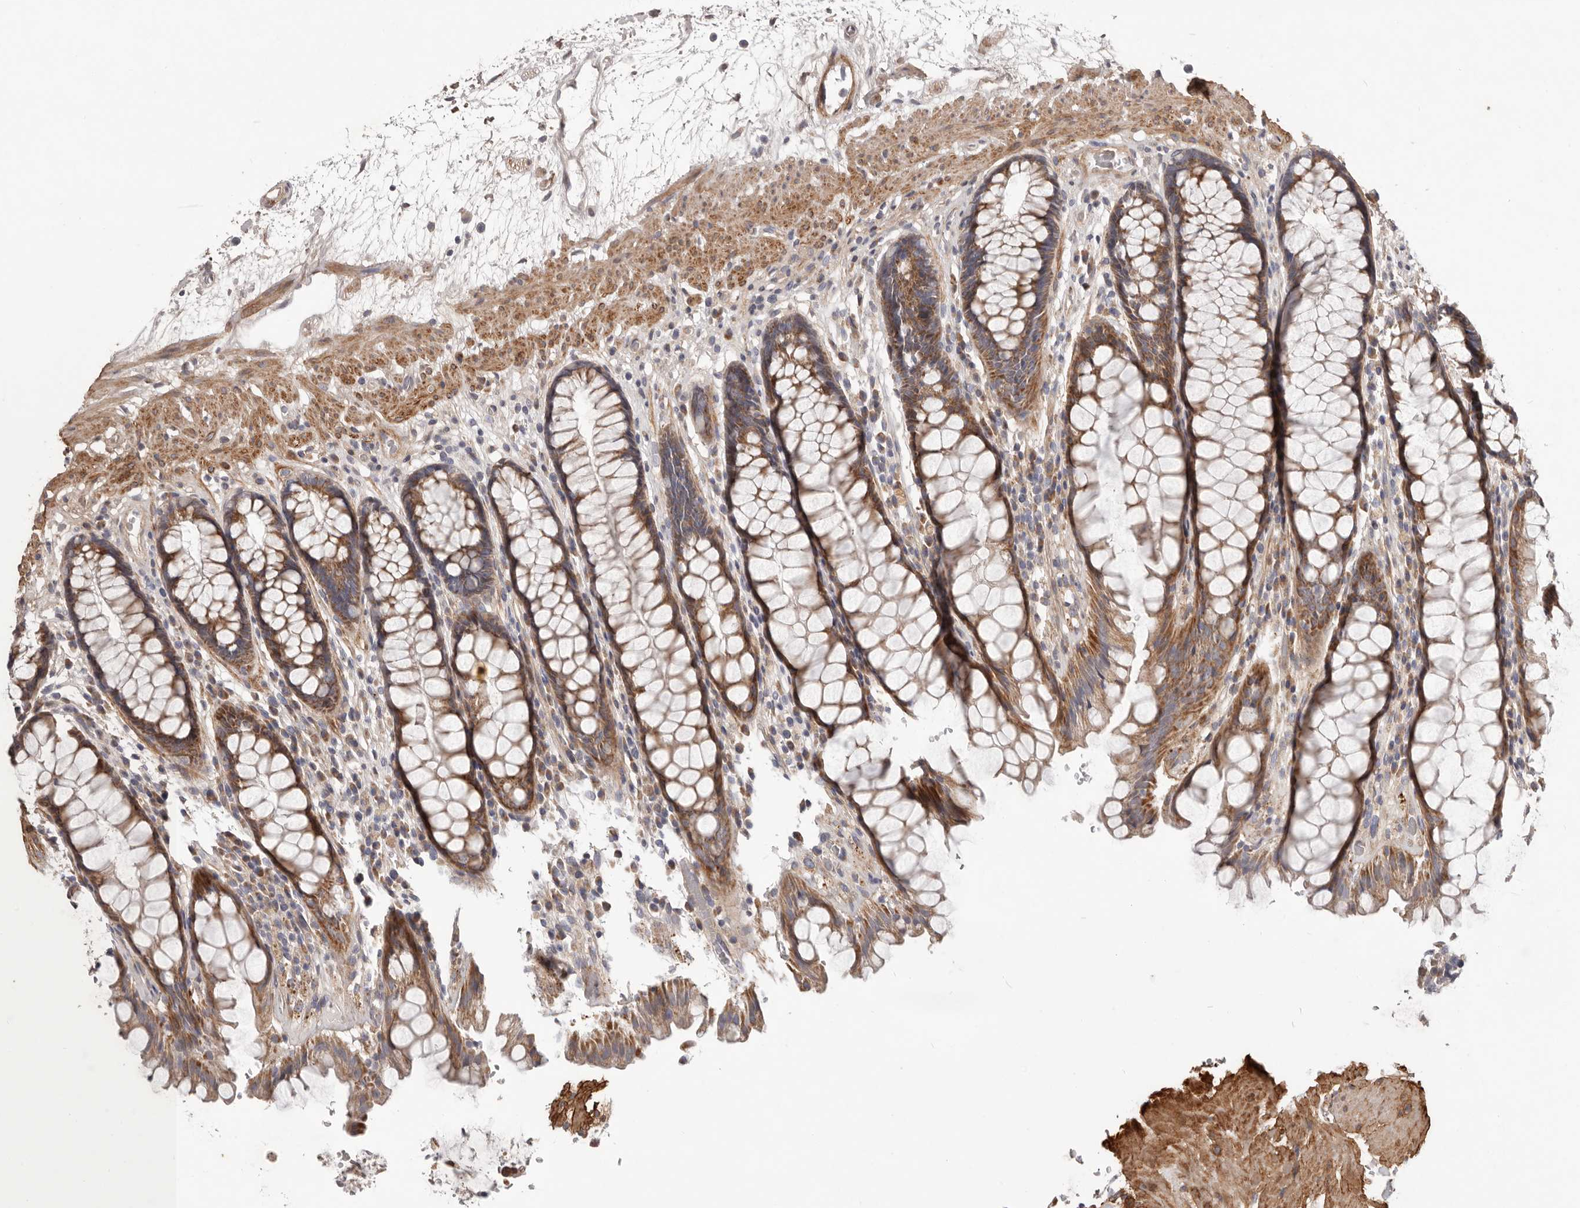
{"staining": {"intensity": "moderate", "quantity": ">75%", "location": "cytoplasmic/membranous"}, "tissue": "rectum", "cell_type": "Glandular cells", "image_type": "normal", "snomed": [{"axis": "morphology", "description": "Normal tissue, NOS"}, {"axis": "topography", "description": "Rectum"}], "caption": "IHC image of normal rectum: human rectum stained using immunohistochemistry (IHC) demonstrates medium levels of moderate protein expression localized specifically in the cytoplasmic/membranous of glandular cells, appearing as a cytoplasmic/membranous brown color.", "gene": "MRPS10", "patient": {"sex": "male", "age": 64}}